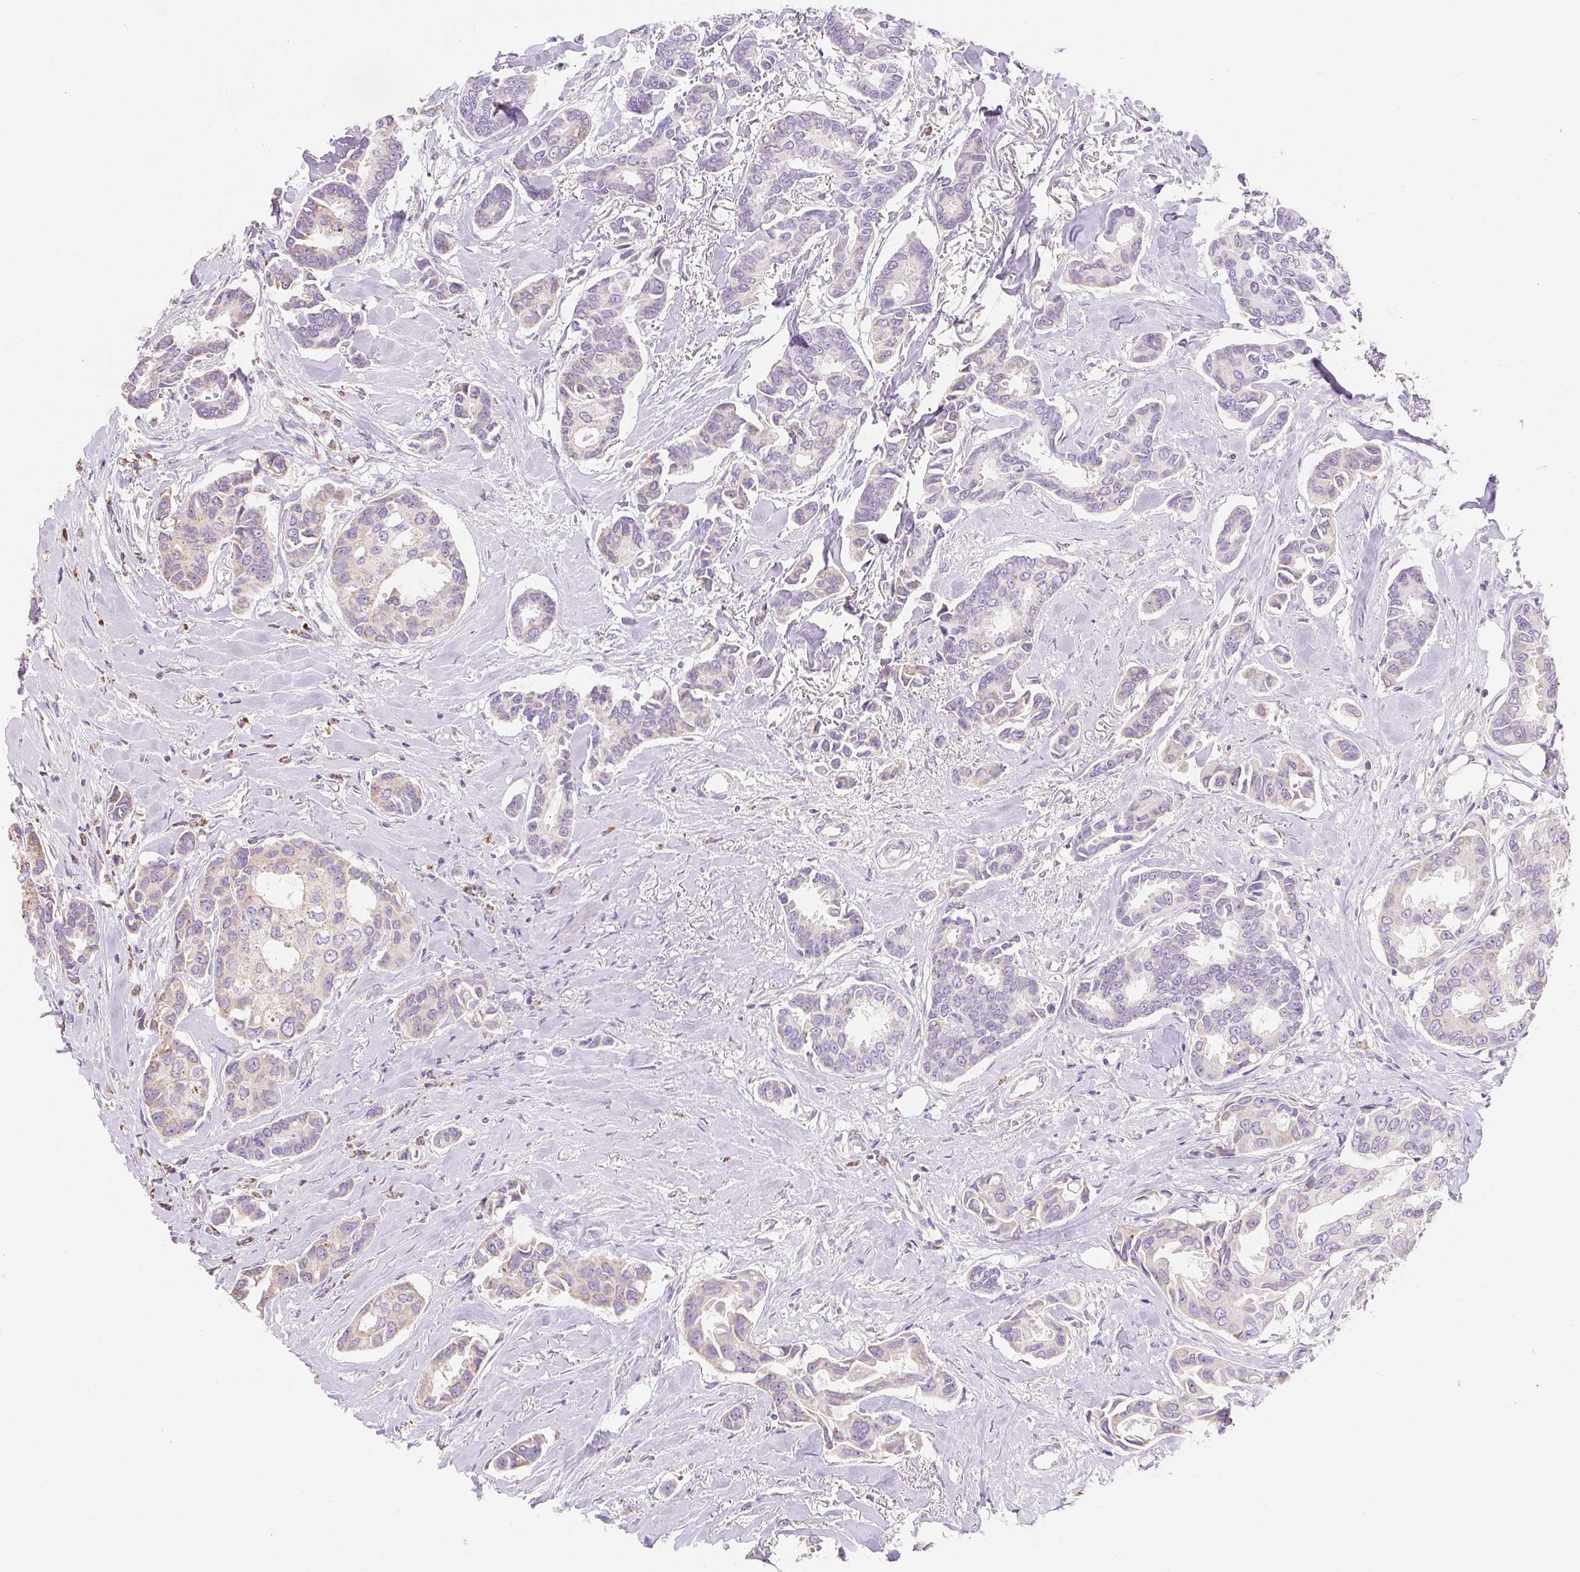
{"staining": {"intensity": "weak", "quantity": "25%-75%", "location": "cytoplasmic/membranous"}, "tissue": "breast cancer", "cell_type": "Tumor cells", "image_type": "cancer", "snomed": [{"axis": "morphology", "description": "Duct carcinoma"}, {"axis": "topography", "description": "Breast"}], "caption": "DAB immunohistochemical staining of breast infiltrating ductal carcinoma exhibits weak cytoplasmic/membranous protein expression in approximately 25%-75% of tumor cells. Using DAB (brown) and hematoxylin (blue) stains, captured at high magnification using brightfield microscopy.", "gene": "DHX35", "patient": {"sex": "female", "age": 73}}